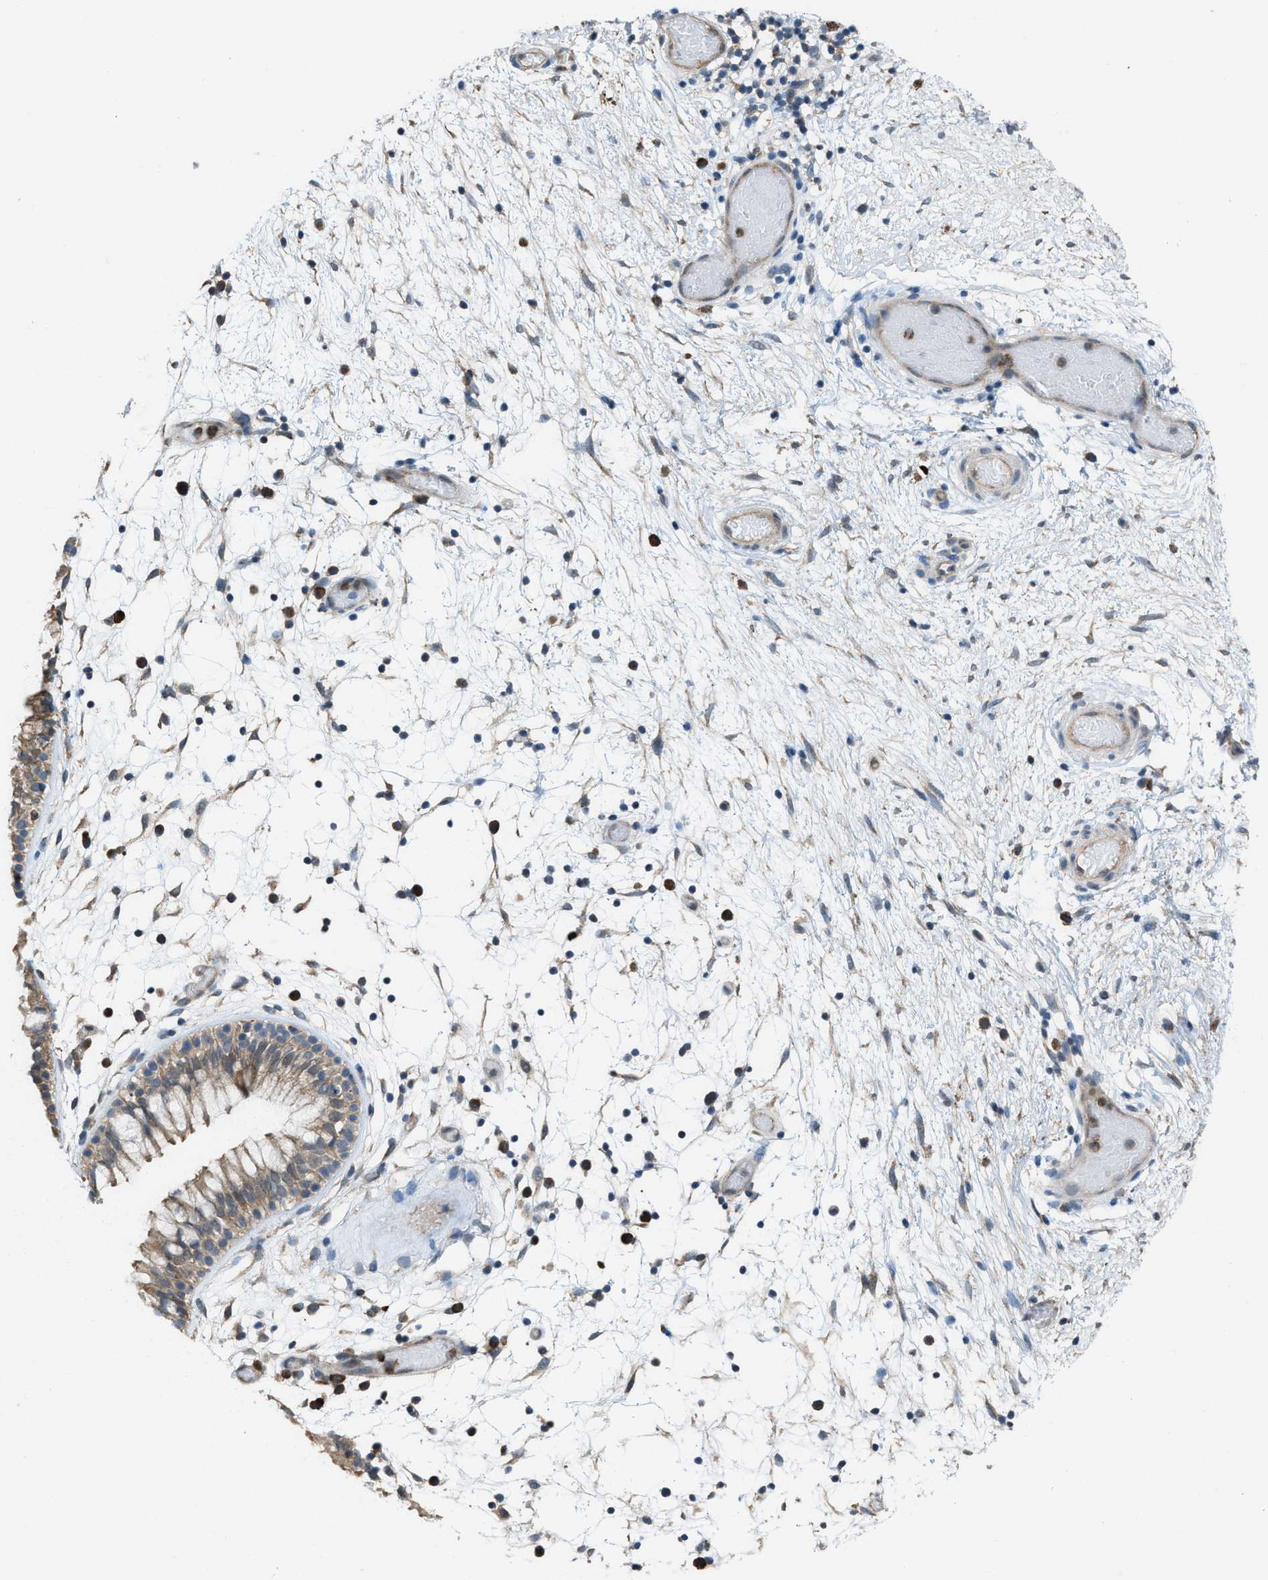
{"staining": {"intensity": "moderate", "quantity": ">75%", "location": "cytoplasmic/membranous"}, "tissue": "nasopharynx", "cell_type": "Respiratory epithelial cells", "image_type": "normal", "snomed": [{"axis": "morphology", "description": "Normal tissue, NOS"}, {"axis": "morphology", "description": "Inflammation, NOS"}, {"axis": "topography", "description": "Nasopharynx"}], "caption": "IHC staining of benign nasopharynx, which shows medium levels of moderate cytoplasmic/membranous positivity in about >75% of respiratory epithelial cells indicating moderate cytoplasmic/membranous protein staining. The staining was performed using DAB (brown) for protein detection and nuclei were counterstained in hematoxylin (blue).", "gene": "PLAA", "patient": {"sex": "male", "age": 48}}